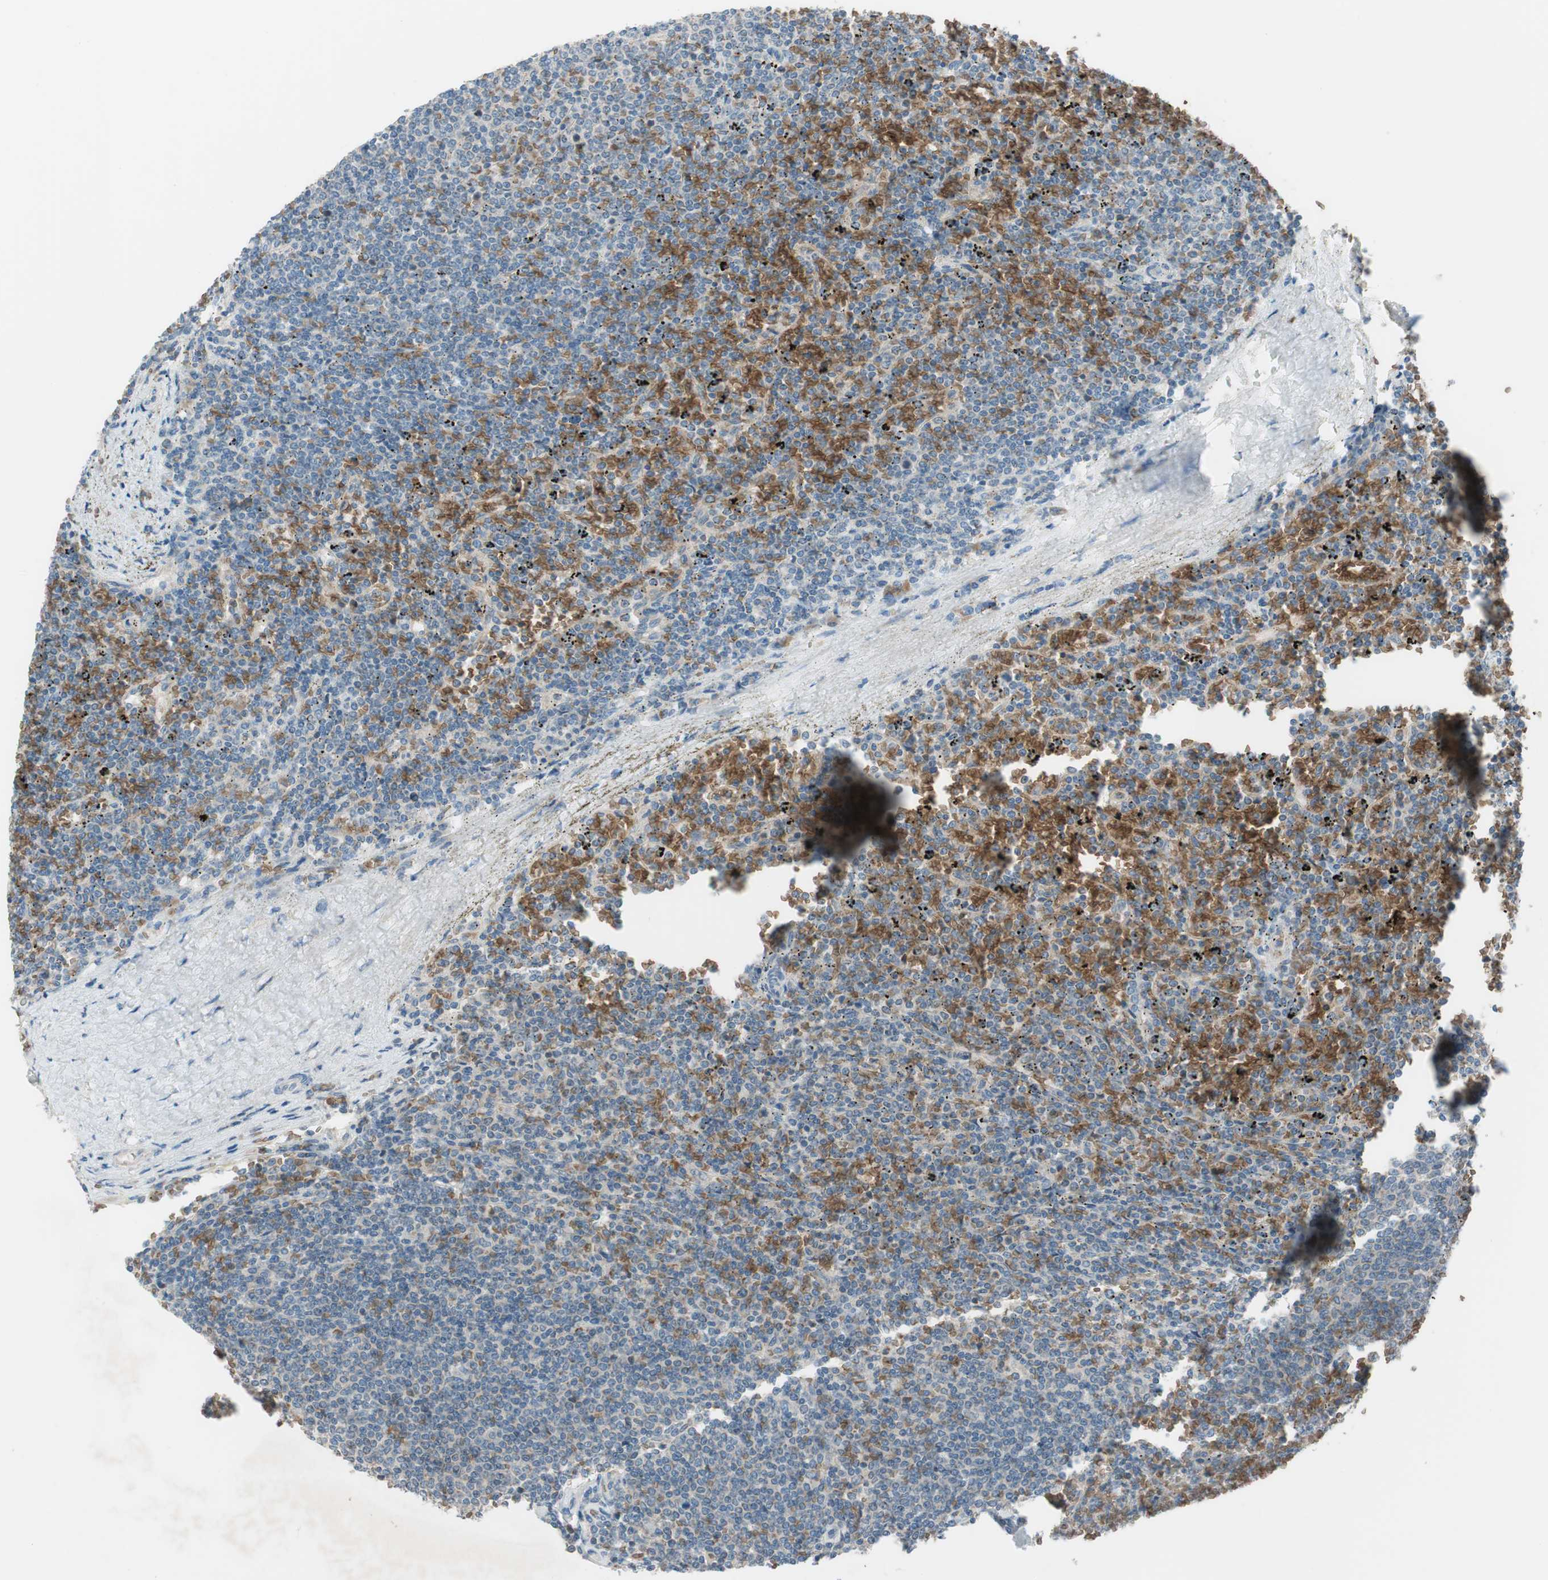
{"staining": {"intensity": "weak", "quantity": "25%-75%", "location": "cytoplasmic/membranous"}, "tissue": "lymphoma", "cell_type": "Tumor cells", "image_type": "cancer", "snomed": [{"axis": "morphology", "description": "Malignant lymphoma, non-Hodgkin's type, Low grade"}, {"axis": "topography", "description": "Spleen"}], "caption": "High-power microscopy captured an immunohistochemistry photomicrograph of malignant lymphoma, non-Hodgkin's type (low-grade), revealing weak cytoplasmic/membranous staining in approximately 25%-75% of tumor cells. (DAB = brown stain, brightfield microscopy at high magnification).", "gene": "GYPC", "patient": {"sex": "female", "age": 77}}